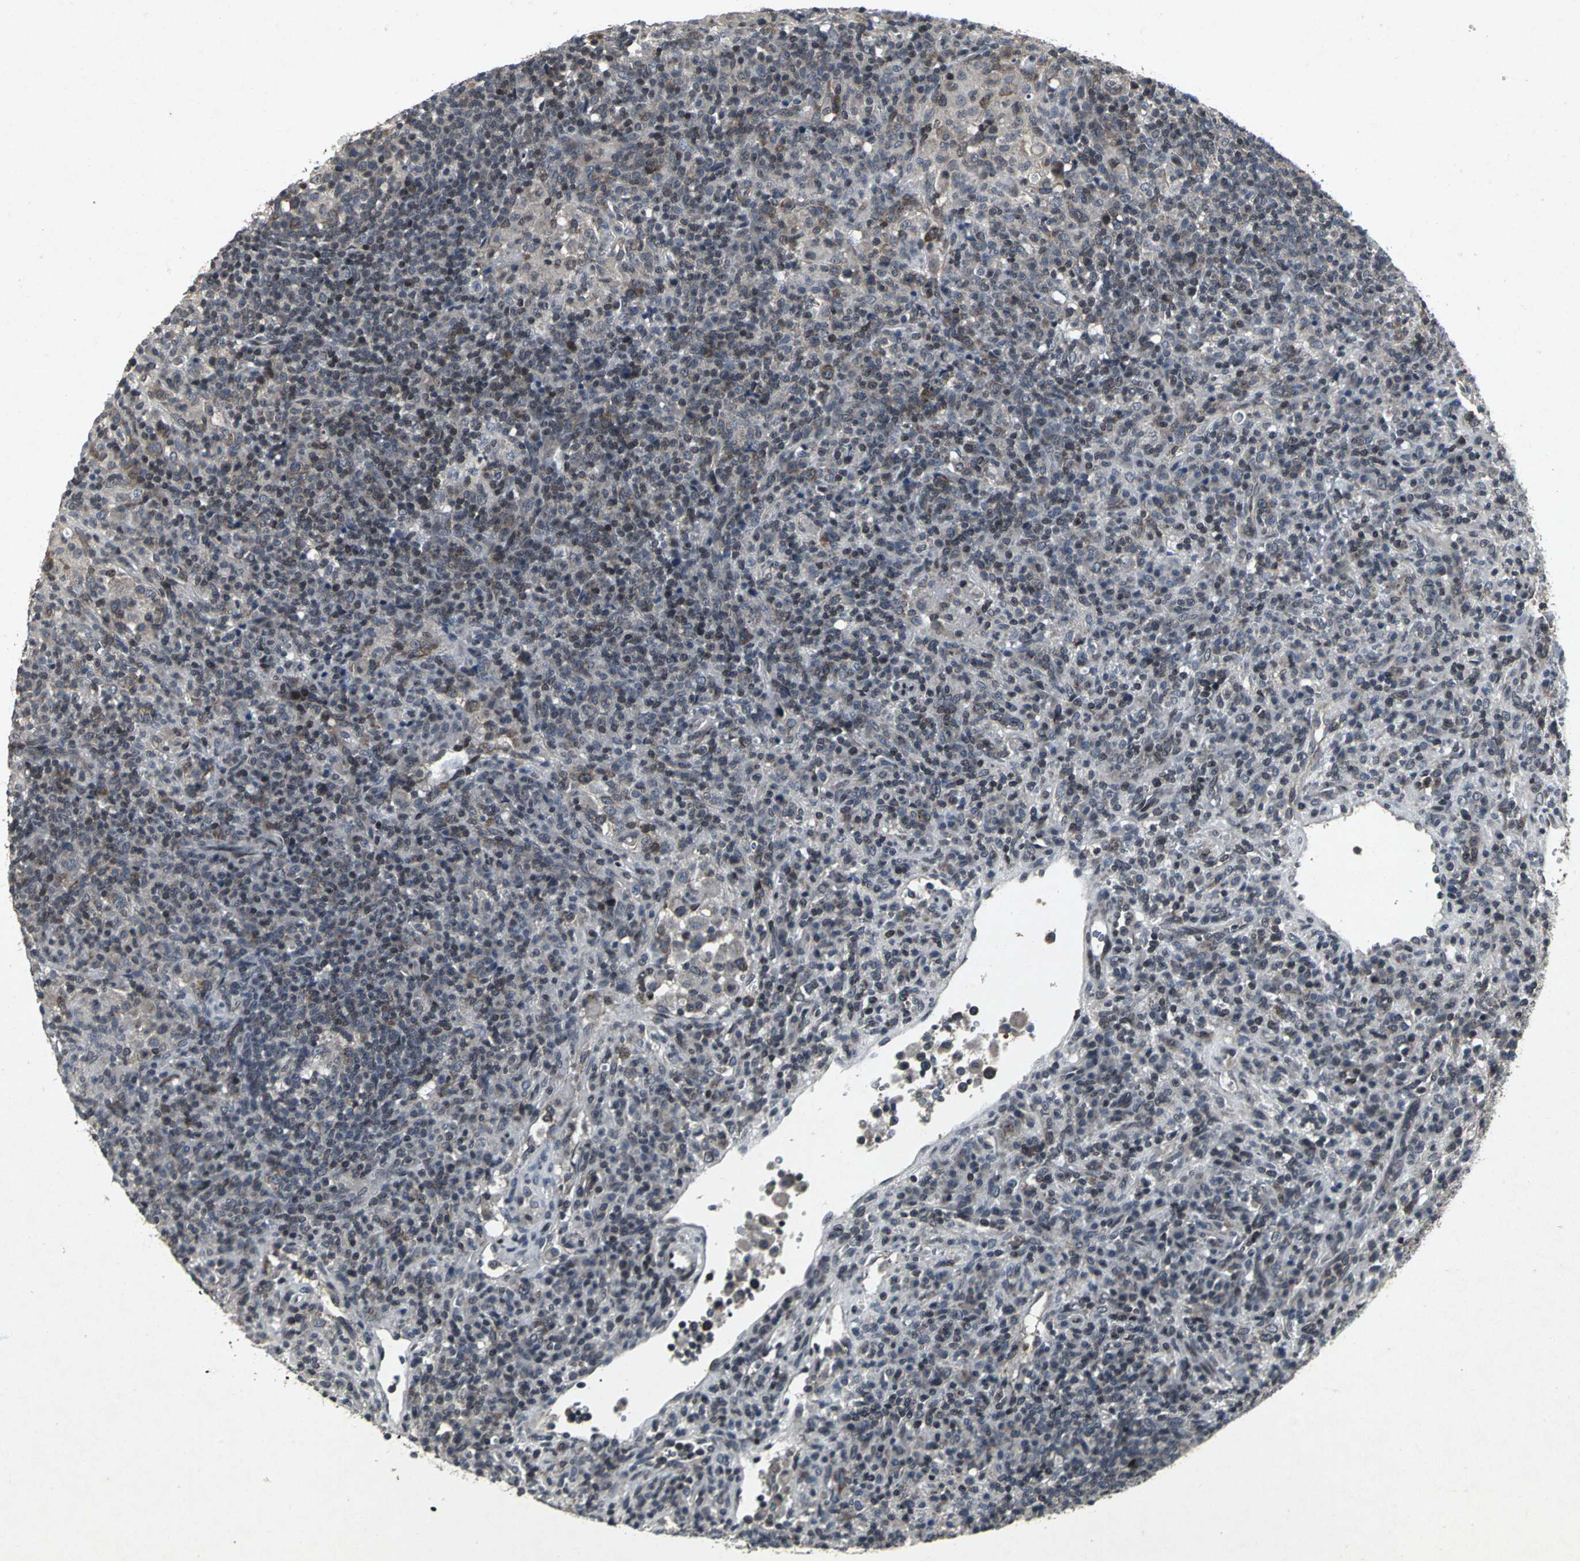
{"staining": {"intensity": "moderate", "quantity": "<25%", "location": "cytoplasmic/membranous"}, "tissue": "lymphoma", "cell_type": "Tumor cells", "image_type": "cancer", "snomed": [{"axis": "morphology", "description": "Hodgkin's disease, NOS"}, {"axis": "topography", "description": "Lymph node"}], "caption": "A photomicrograph showing moderate cytoplasmic/membranous staining in approximately <25% of tumor cells in lymphoma, as visualized by brown immunohistochemical staining.", "gene": "SH2B3", "patient": {"sex": "male", "age": 65}}